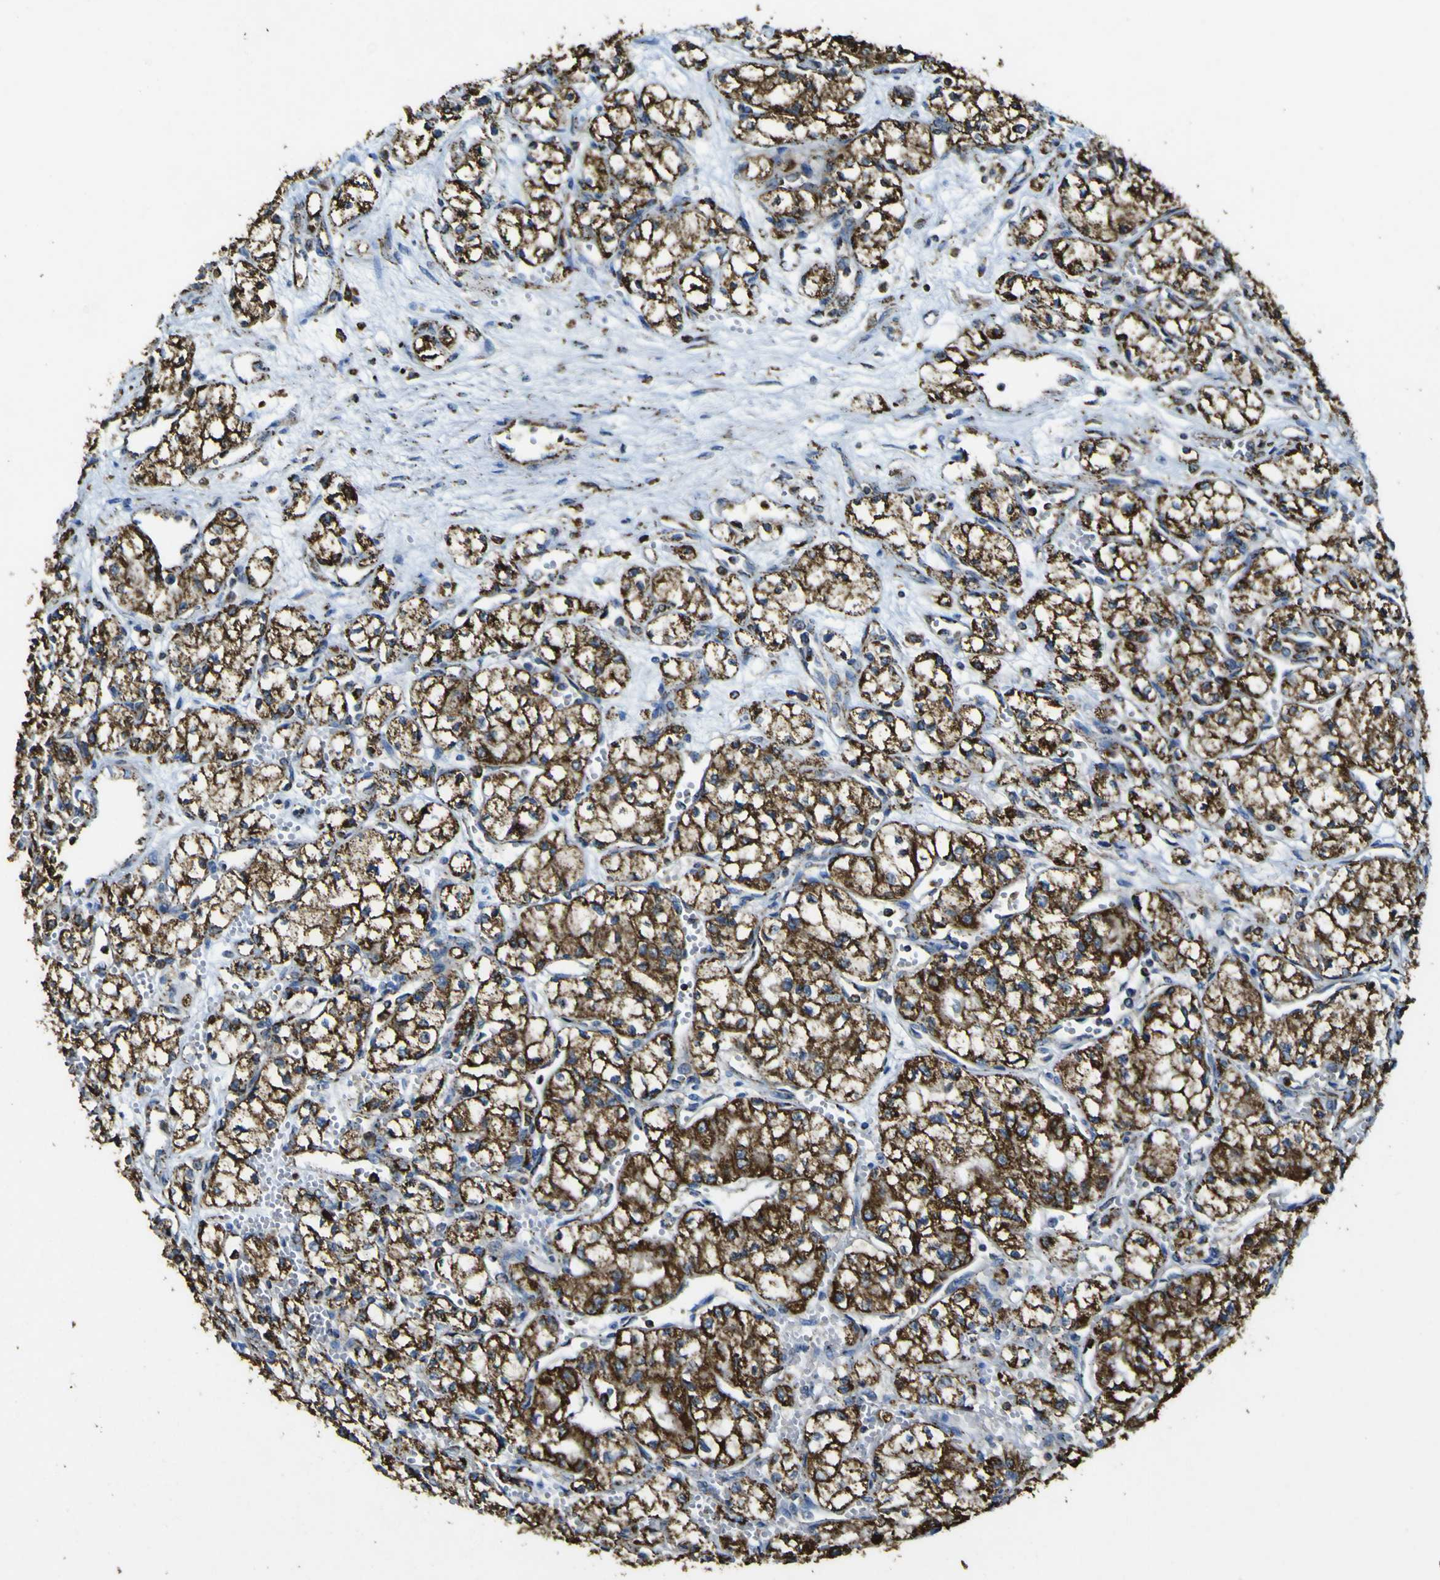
{"staining": {"intensity": "strong", "quantity": ">75%", "location": "cytoplasmic/membranous"}, "tissue": "renal cancer", "cell_type": "Tumor cells", "image_type": "cancer", "snomed": [{"axis": "morphology", "description": "Normal tissue, NOS"}, {"axis": "morphology", "description": "Adenocarcinoma, NOS"}, {"axis": "topography", "description": "Kidney"}], "caption": "Protein expression by immunohistochemistry (IHC) exhibits strong cytoplasmic/membranous expression in approximately >75% of tumor cells in renal cancer (adenocarcinoma).", "gene": "ACSL3", "patient": {"sex": "male", "age": 59}}